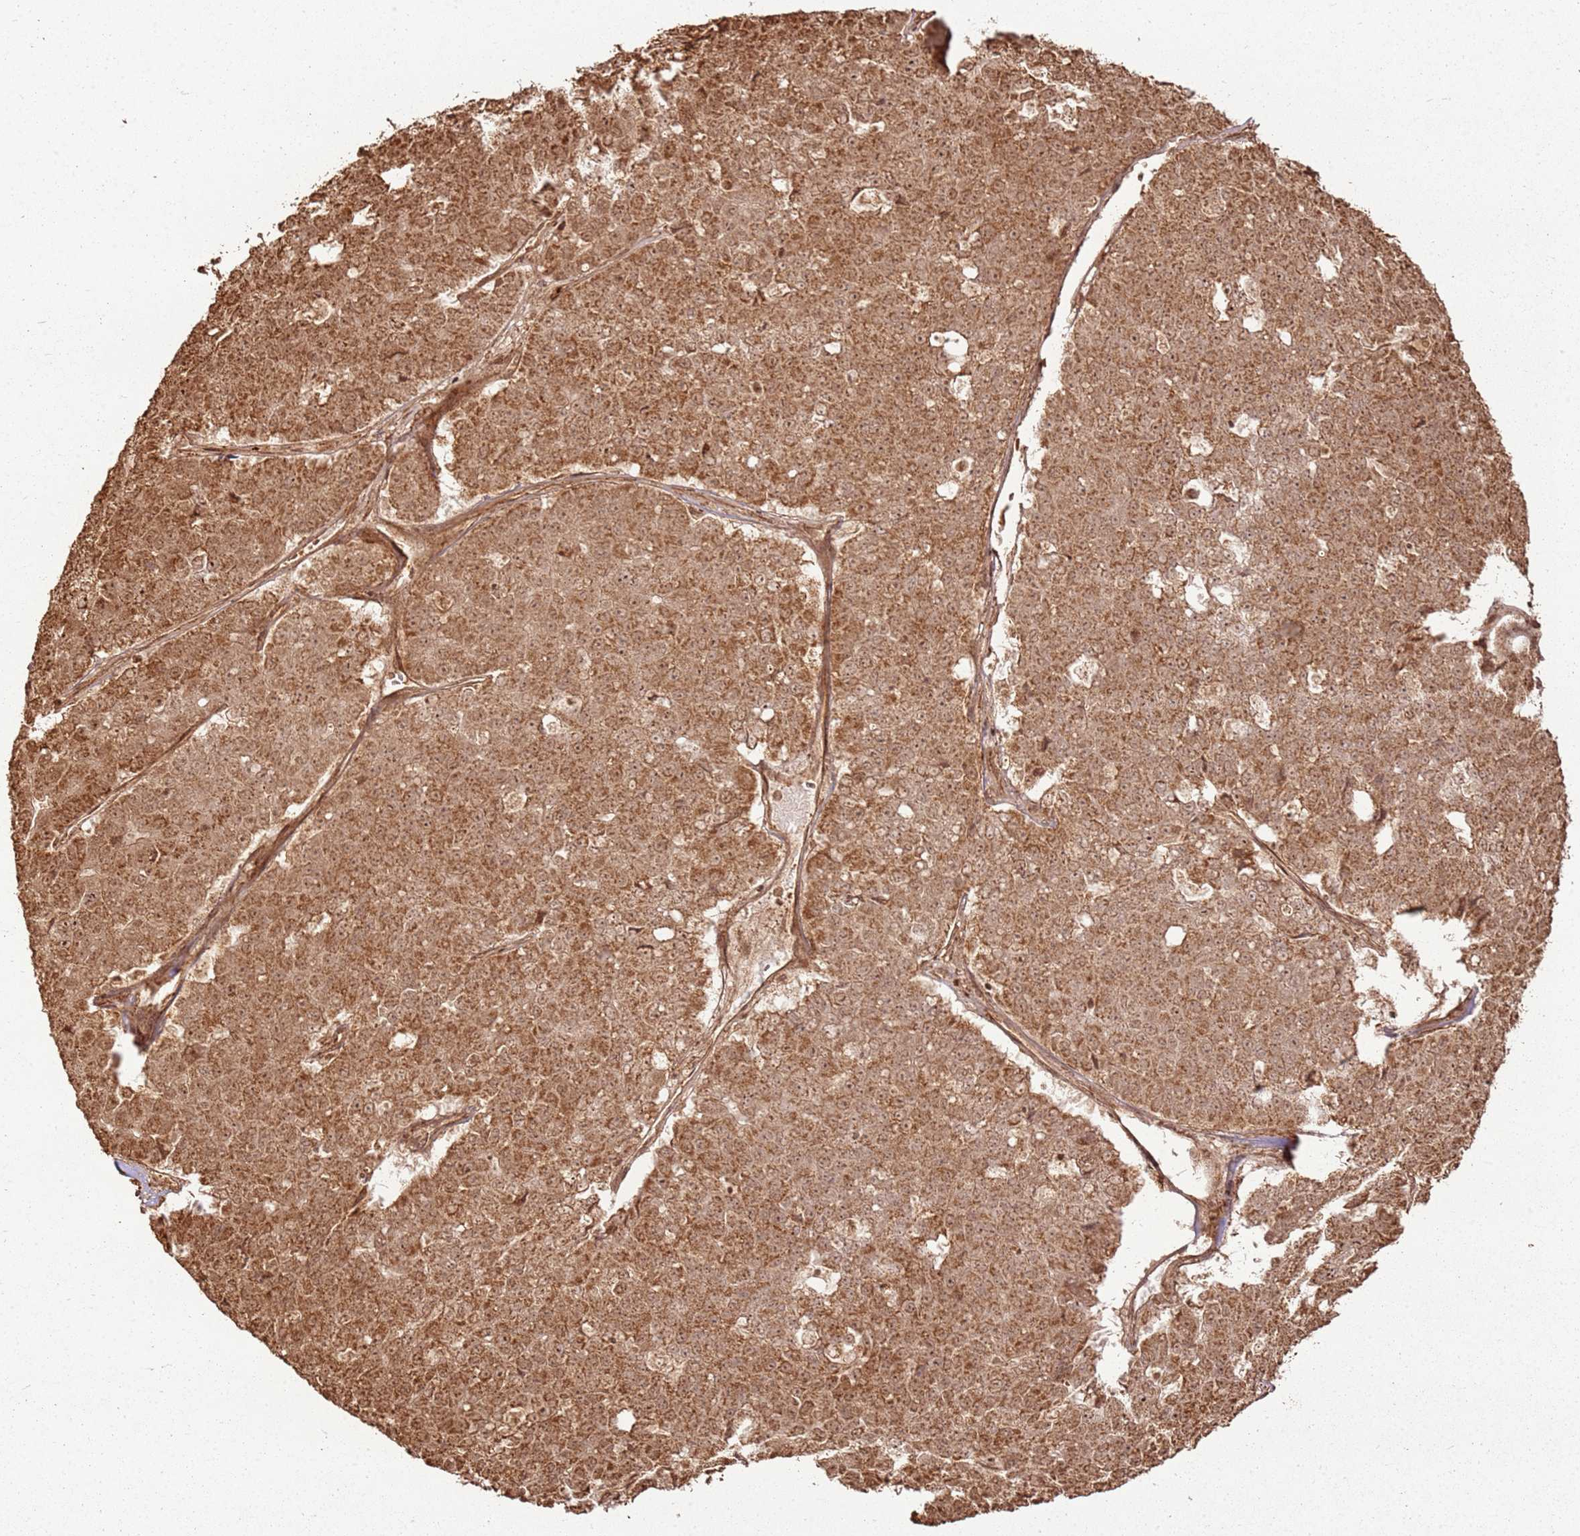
{"staining": {"intensity": "moderate", "quantity": ">75%", "location": "cytoplasmic/membranous"}, "tissue": "pancreatic cancer", "cell_type": "Tumor cells", "image_type": "cancer", "snomed": [{"axis": "morphology", "description": "Adenocarcinoma, NOS"}, {"axis": "topography", "description": "Pancreas"}], "caption": "Immunohistochemical staining of human adenocarcinoma (pancreatic) shows medium levels of moderate cytoplasmic/membranous positivity in about >75% of tumor cells.", "gene": "MRPS6", "patient": {"sex": "male", "age": 50}}